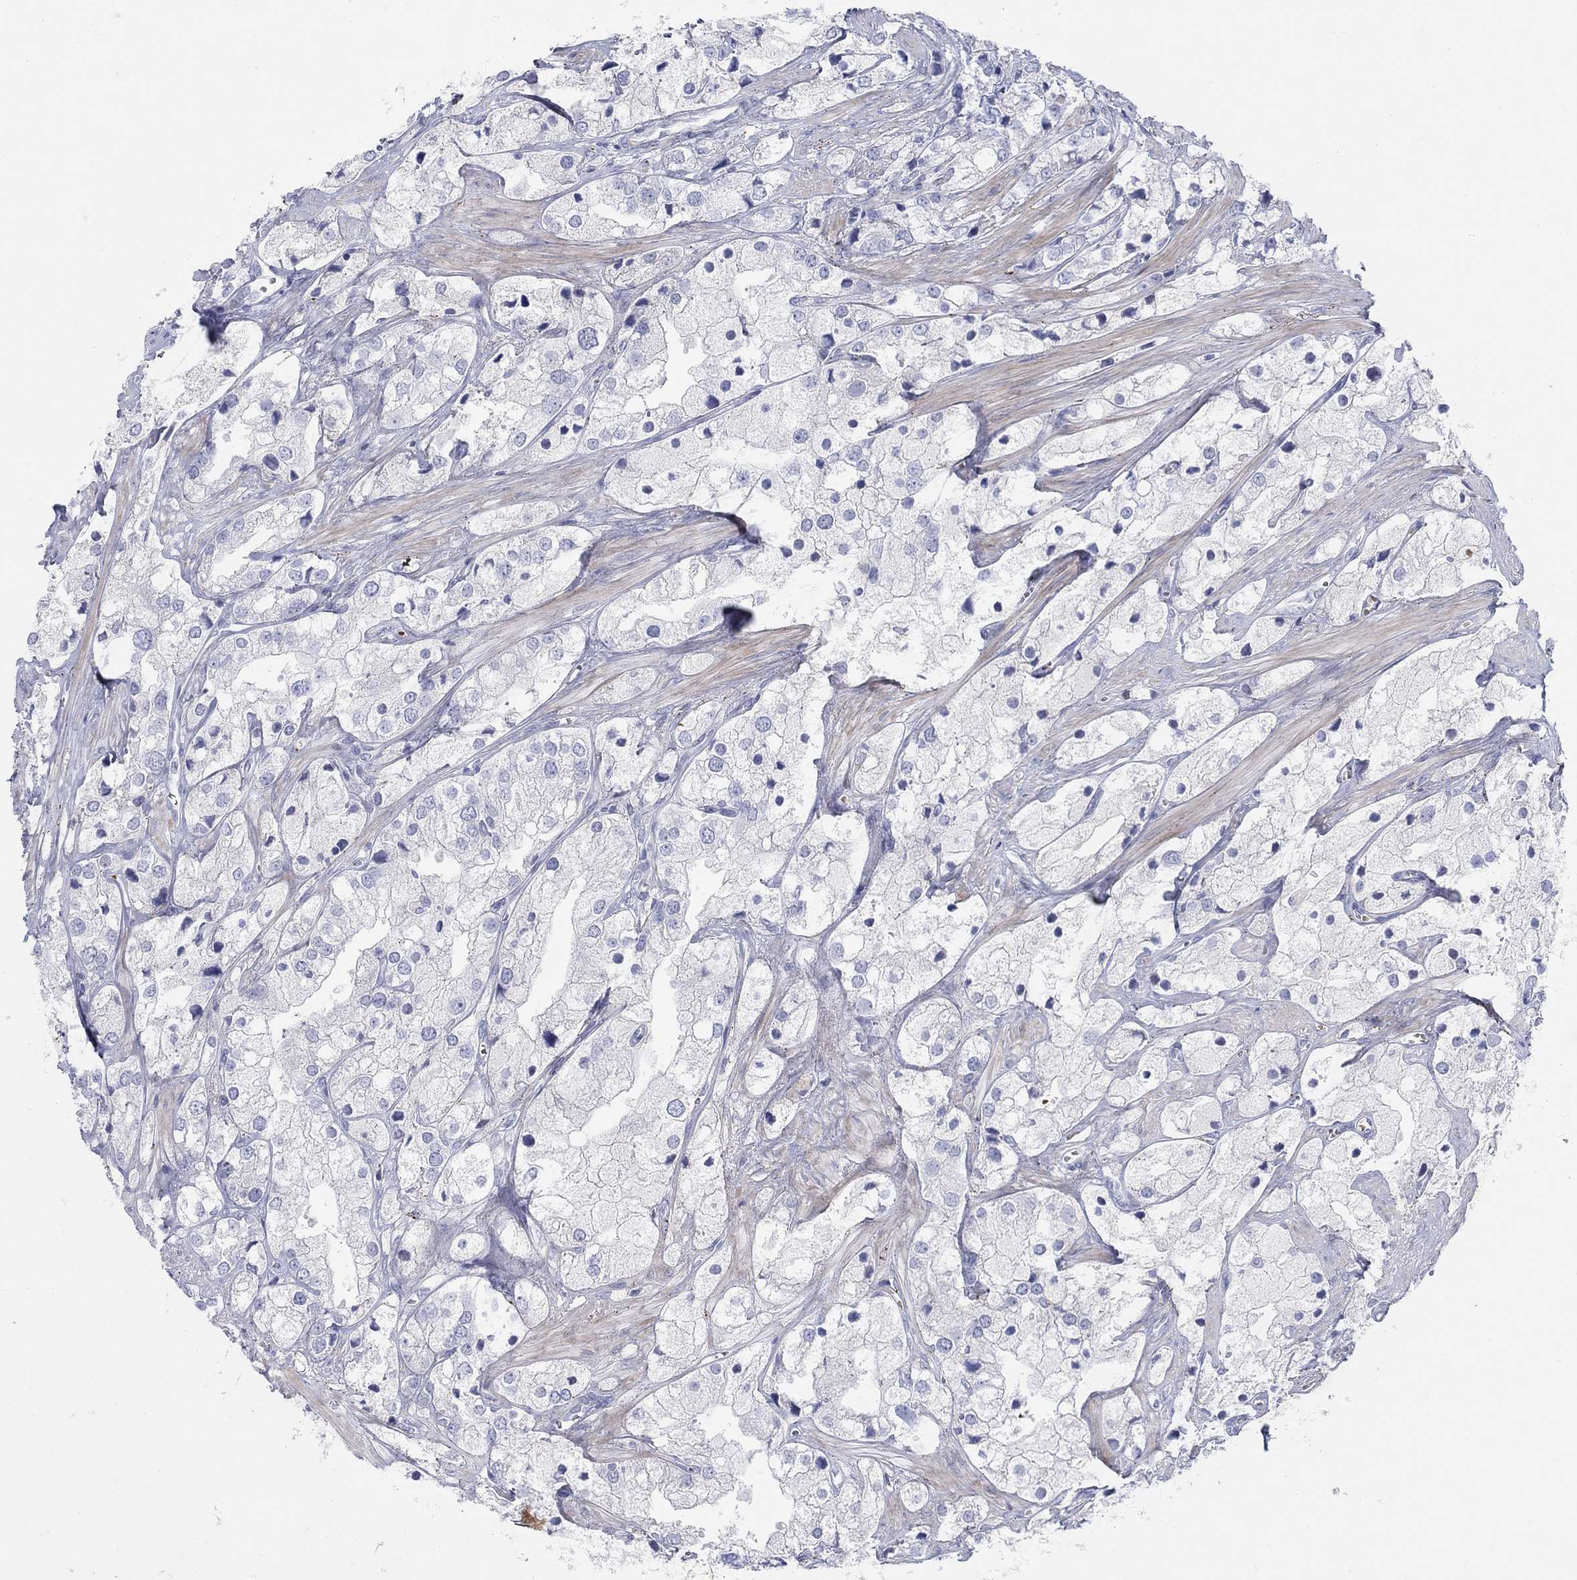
{"staining": {"intensity": "negative", "quantity": "none", "location": "none"}, "tissue": "prostate cancer", "cell_type": "Tumor cells", "image_type": "cancer", "snomed": [{"axis": "morphology", "description": "Adenocarcinoma, NOS"}, {"axis": "topography", "description": "Prostate and seminal vesicle, NOS"}, {"axis": "topography", "description": "Prostate"}], "caption": "Immunohistochemistry (IHC) micrograph of human adenocarcinoma (prostate) stained for a protein (brown), which exhibits no expression in tumor cells.", "gene": "HEATR4", "patient": {"sex": "male", "age": 79}}